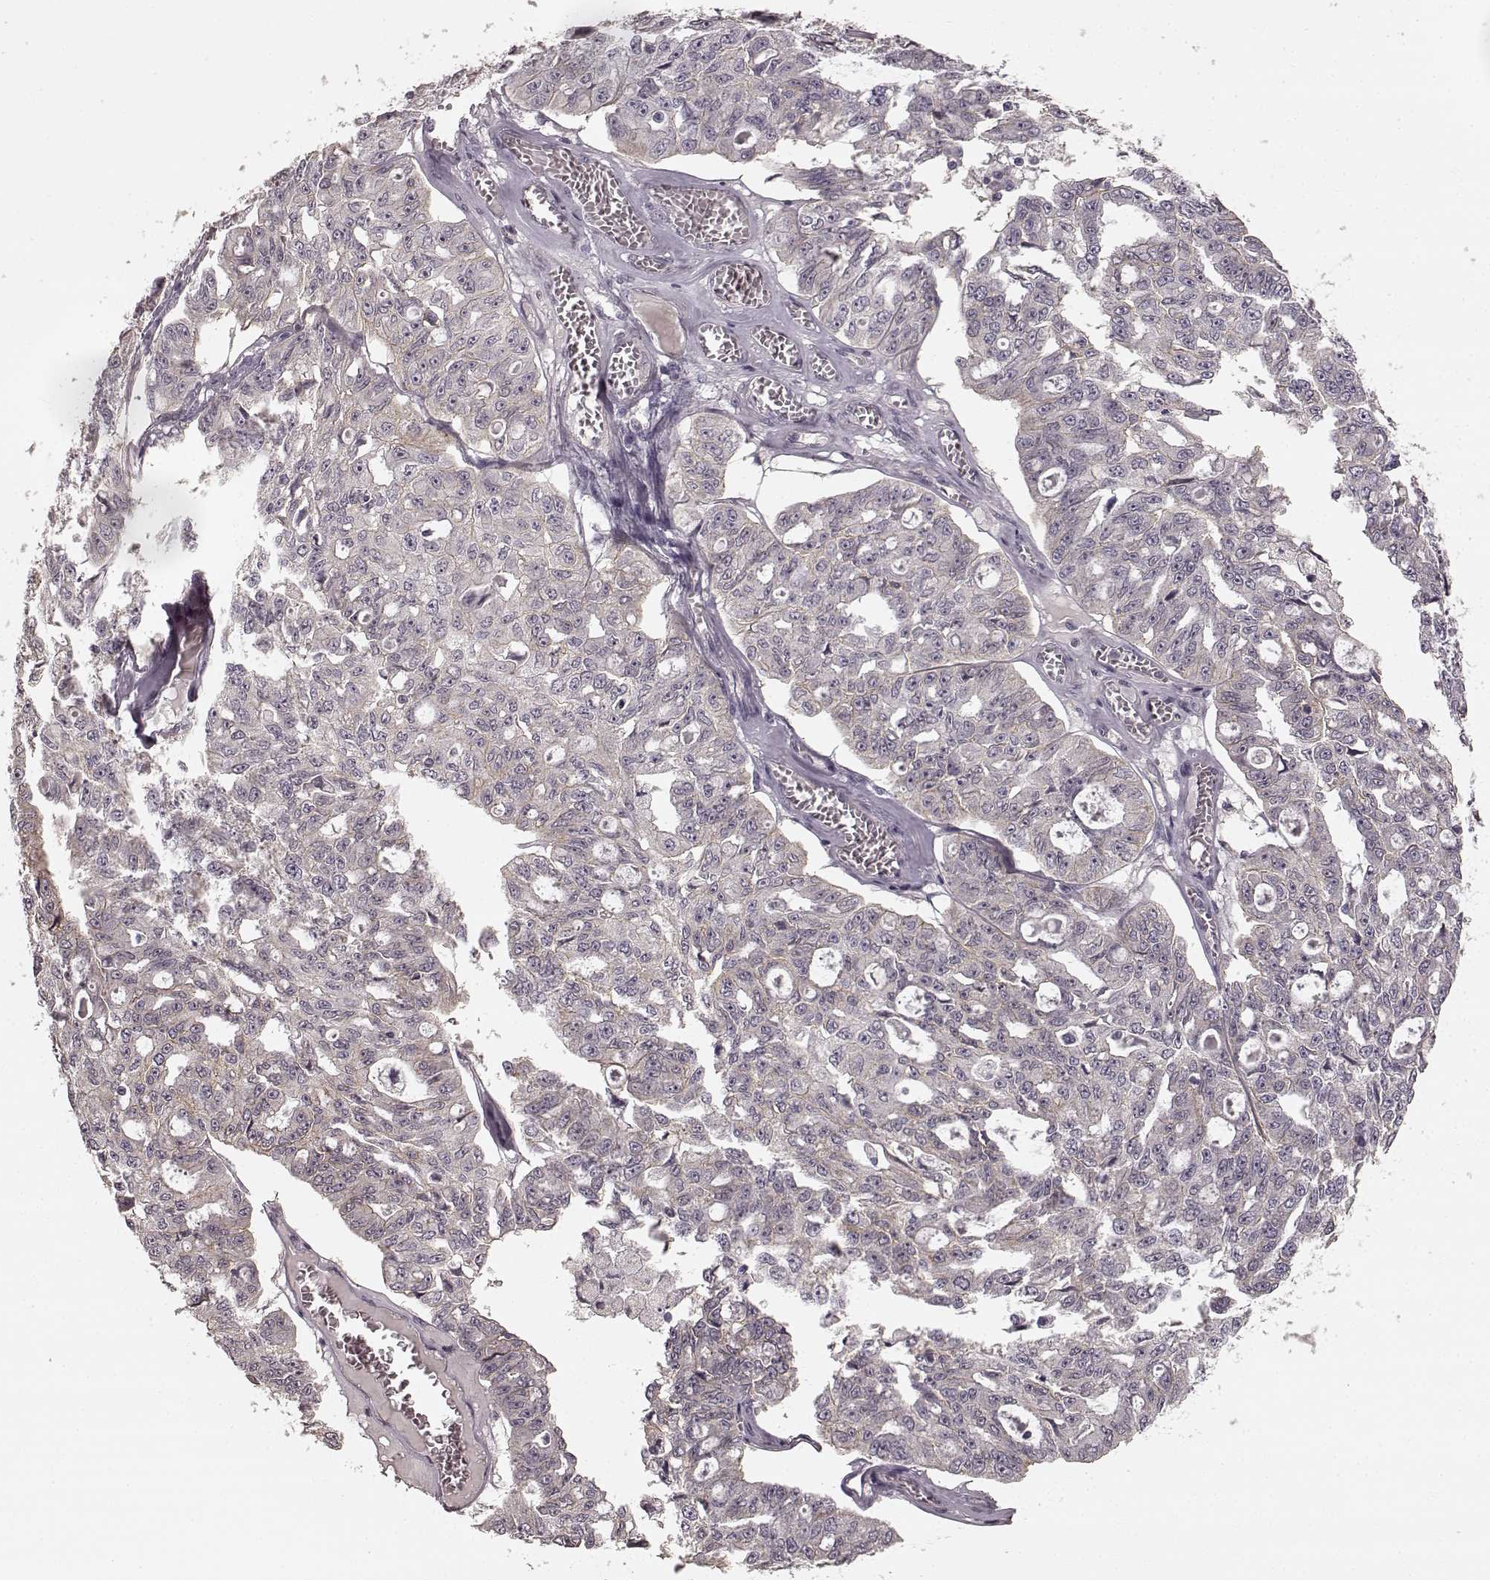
{"staining": {"intensity": "weak", "quantity": "<25%", "location": "cytoplasmic/membranous"}, "tissue": "ovarian cancer", "cell_type": "Tumor cells", "image_type": "cancer", "snomed": [{"axis": "morphology", "description": "Carcinoma, endometroid"}, {"axis": "topography", "description": "Ovary"}], "caption": "An immunohistochemistry image of ovarian endometroid carcinoma is shown. There is no staining in tumor cells of ovarian endometroid carcinoma. (Brightfield microscopy of DAB immunohistochemistry at high magnification).", "gene": "PRKCE", "patient": {"sex": "female", "age": 65}}